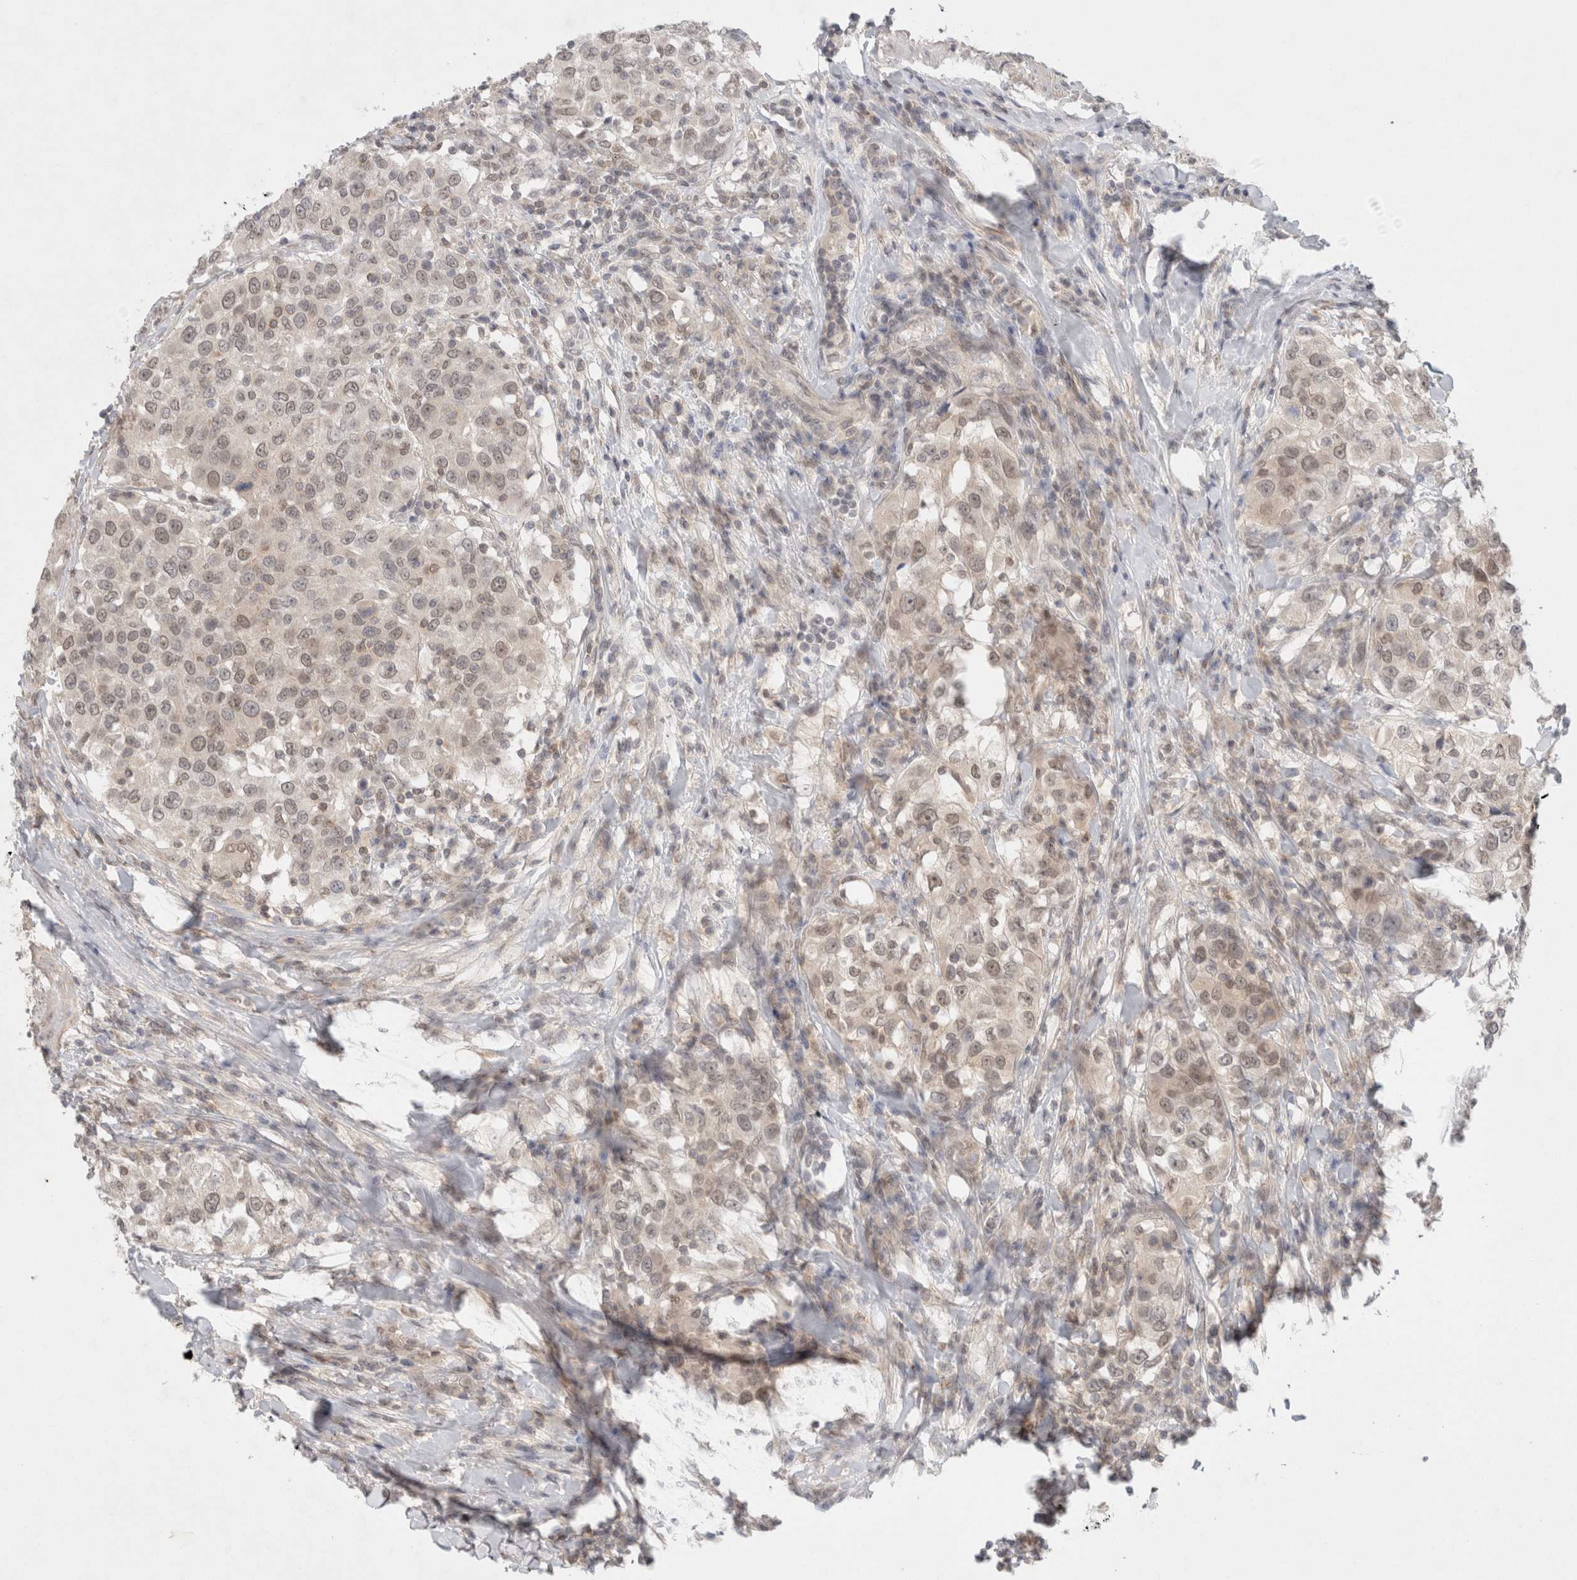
{"staining": {"intensity": "weak", "quantity": "<25%", "location": "cytoplasmic/membranous"}, "tissue": "urothelial cancer", "cell_type": "Tumor cells", "image_type": "cancer", "snomed": [{"axis": "morphology", "description": "Urothelial carcinoma, High grade"}, {"axis": "topography", "description": "Urinary bladder"}], "caption": "Micrograph shows no protein staining in tumor cells of high-grade urothelial carcinoma tissue. The staining was performed using DAB (3,3'-diaminobenzidine) to visualize the protein expression in brown, while the nuclei were stained in blue with hematoxylin (Magnification: 20x).", "gene": "FBXO42", "patient": {"sex": "female", "age": 80}}